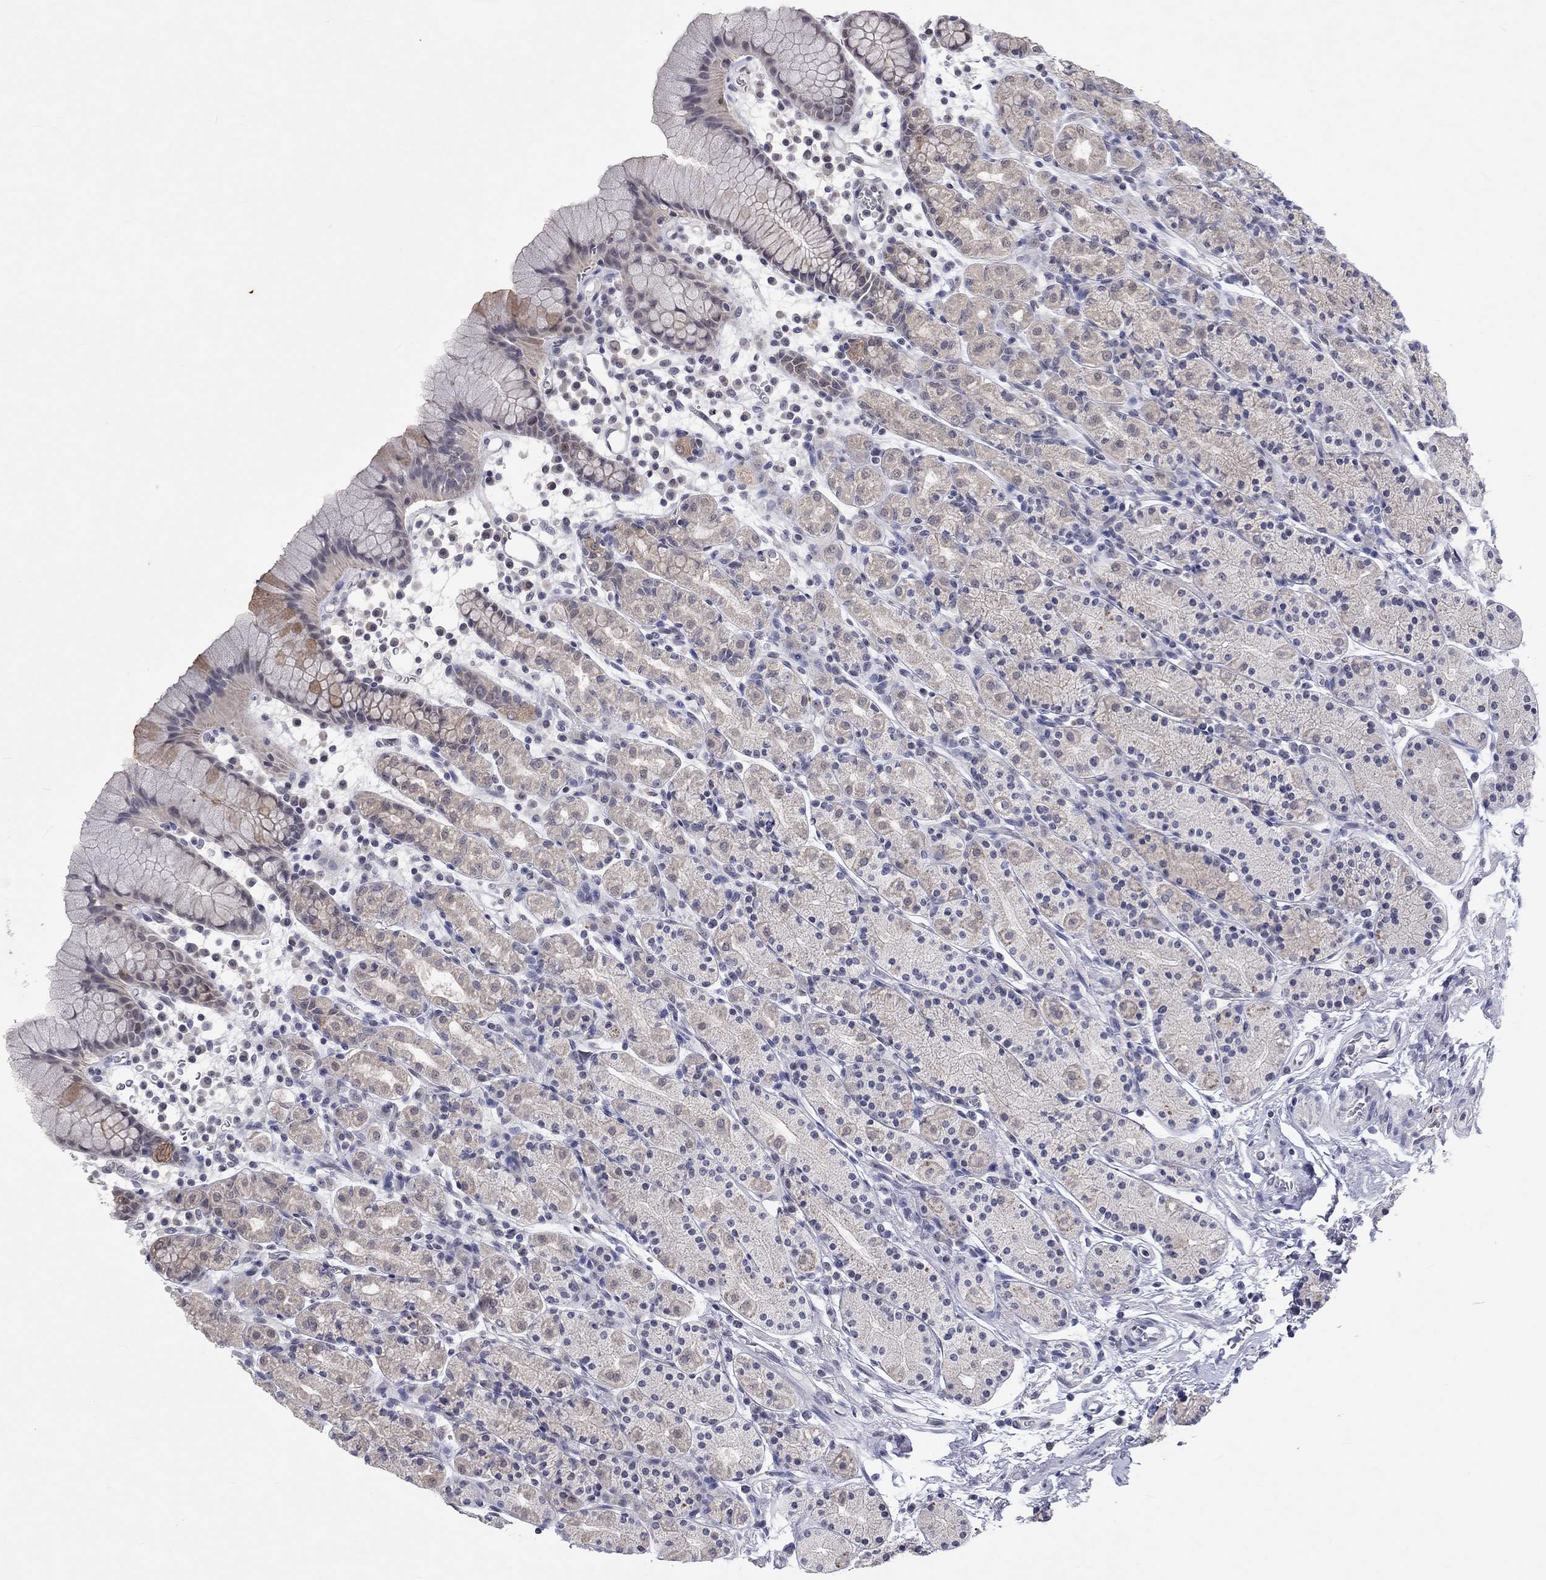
{"staining": {"intensity": "weak", "quantity": "<25%", "location": "cytoplasmic/membranous"}, "tissue": "stomach", "cell_type": "Glandular cells", "image_type": "normal", "snomed": [{"axis": "morphology", "description": "Normal tissue, NOS"}, {"axis": "topography", "description": "Stomach, upper"}, {"axis": "topography", "description": "Stomach"}], "caption": "A high-resolution micrograph shows IHC staining of unremarkable stomach, which demonstrates no significant positivity in glandular cells.", "gene": "TMEM143", "patient": {"sex": "male", "age": 62}}